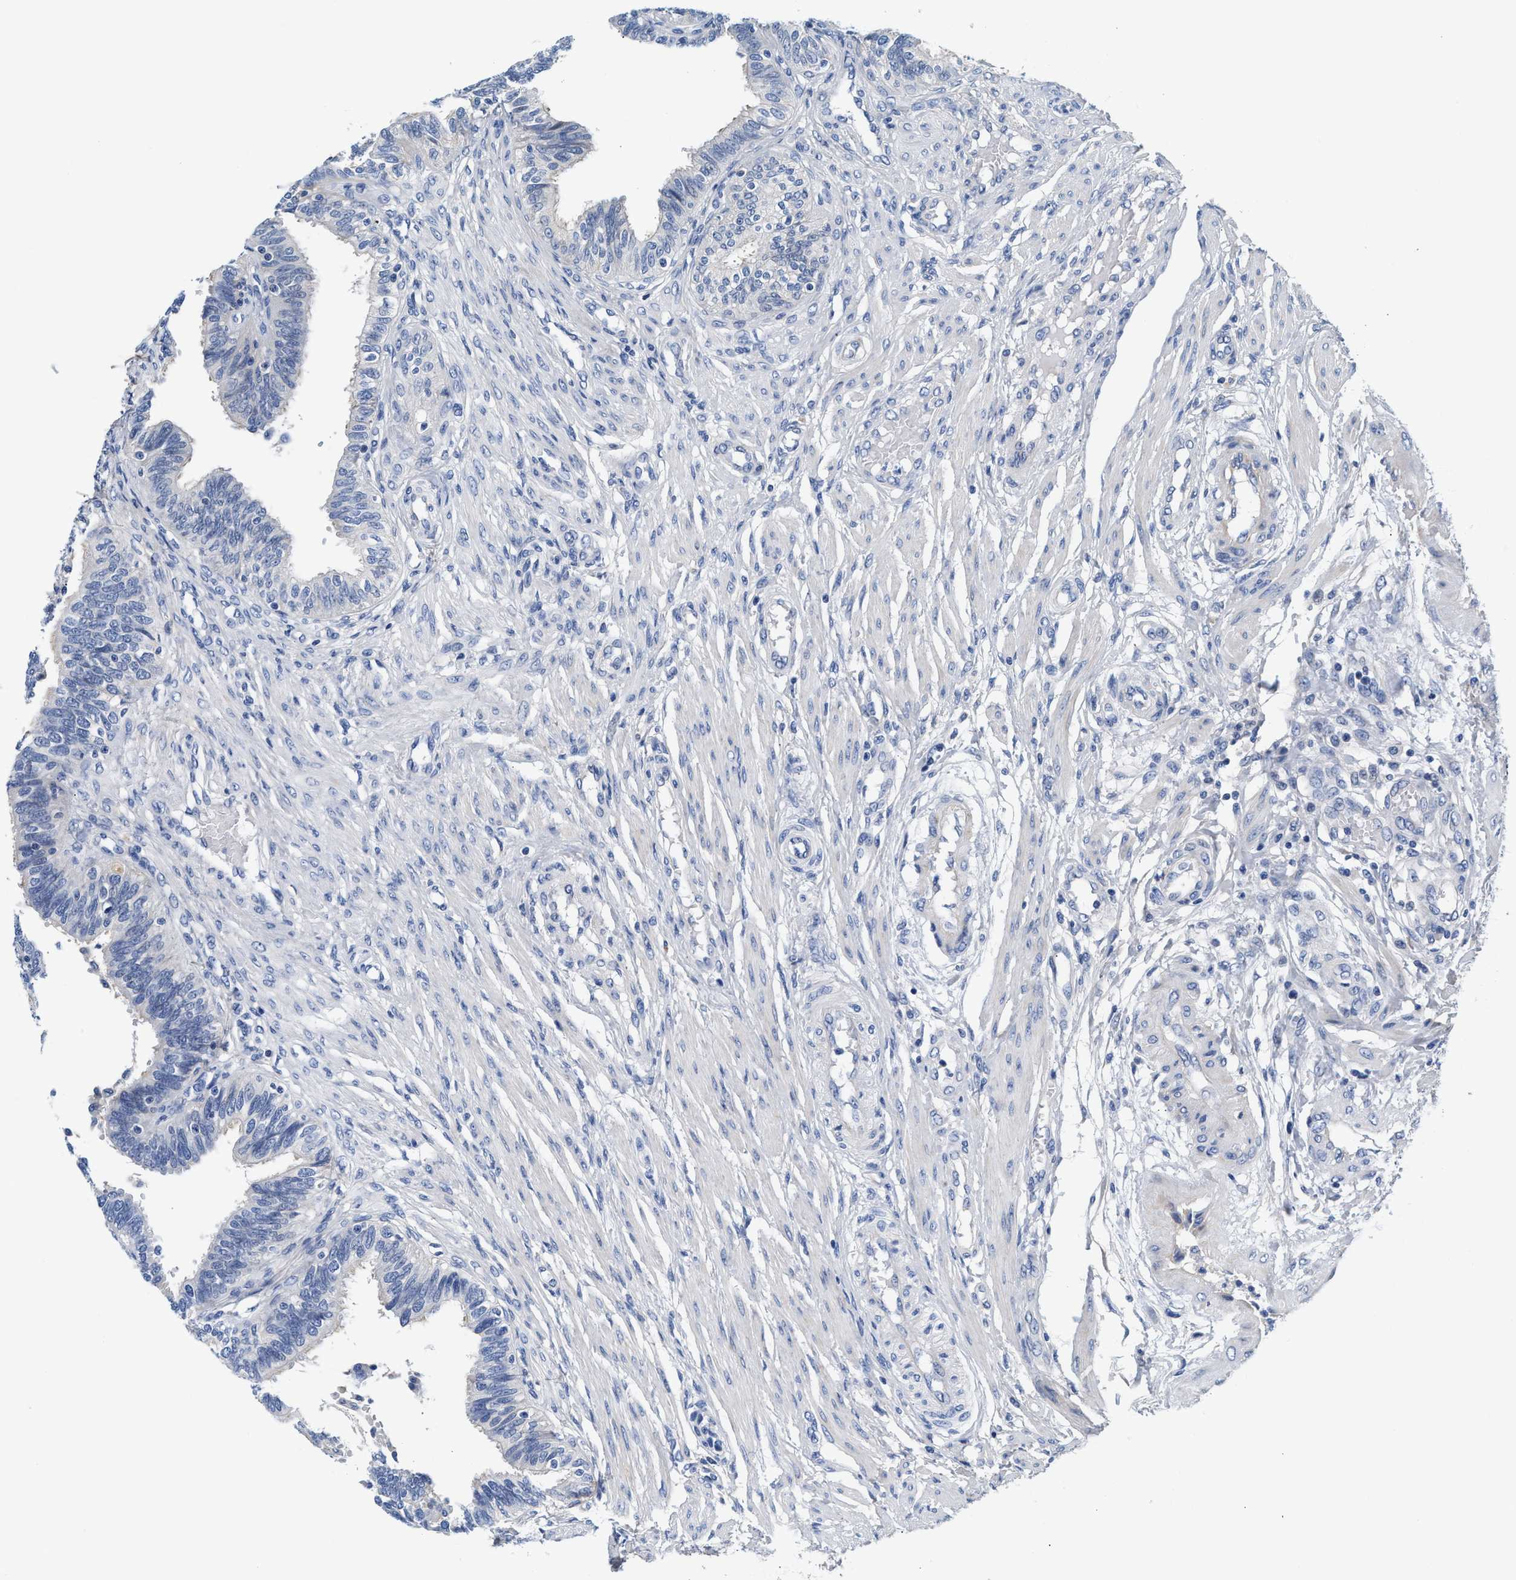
{"staining": {"intensity": "negative", "quantity": "none", "location": "none"}, "tissue": "fallopian tube", "cell_type": "Glandular cells", "image_type": "normal", "snomed": [{"axis": "morphology", "description": "Normal tissue, NOS"}, {"axis": "topography", "description": "Fallopian tube"}, {"axis": "topography", "description": "Placenta"}], "caption": "This is an immunohistochemistry (IHC) micrograph of unremarkable human fallopian tube. There is no staining in glandular cells.", "gene": "ACTL7B", "patient": {"sex": "female", "age": 34}}